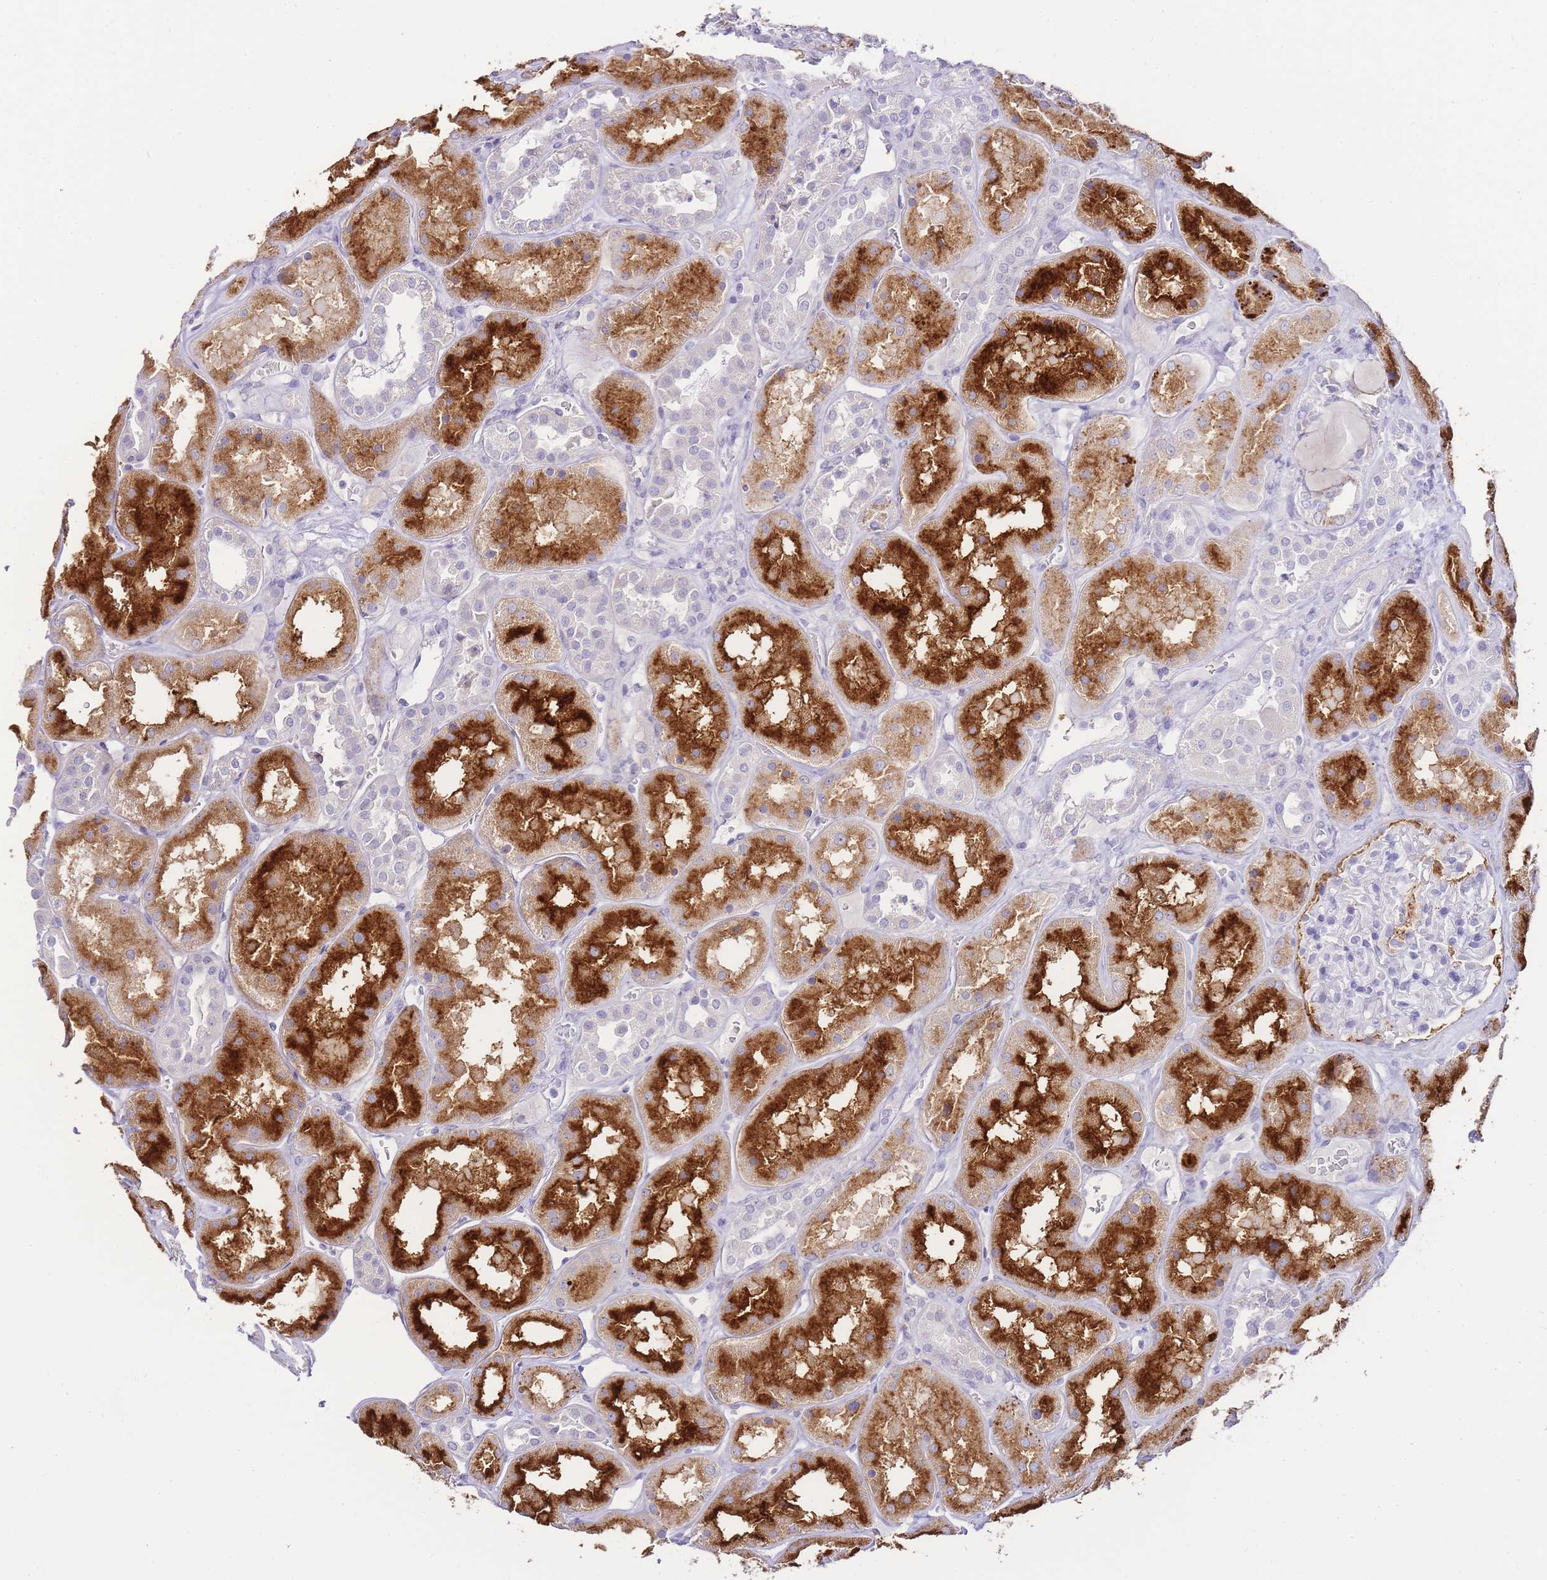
{"staining": {"intensity": "negative", "quantity": "none", "location": "none"}, "tissue": "kidney", "cell_type": "Cells in glomeruli", "image_type": "normal", "snomed": [{"axis": "morphology", "description": "Normal tissue, NOS"}, {"axis": "topography", "description": "Kidney"}], "caption": "Cells in glomeruli show no significant staining in normal kidney. (Stains: DAB IHC with hematoxylin counter stain, Microscopy: brightfield microscopy at high magnification).", "gene": "DPP4", "patient": {"sex": "male", "age": 70}}